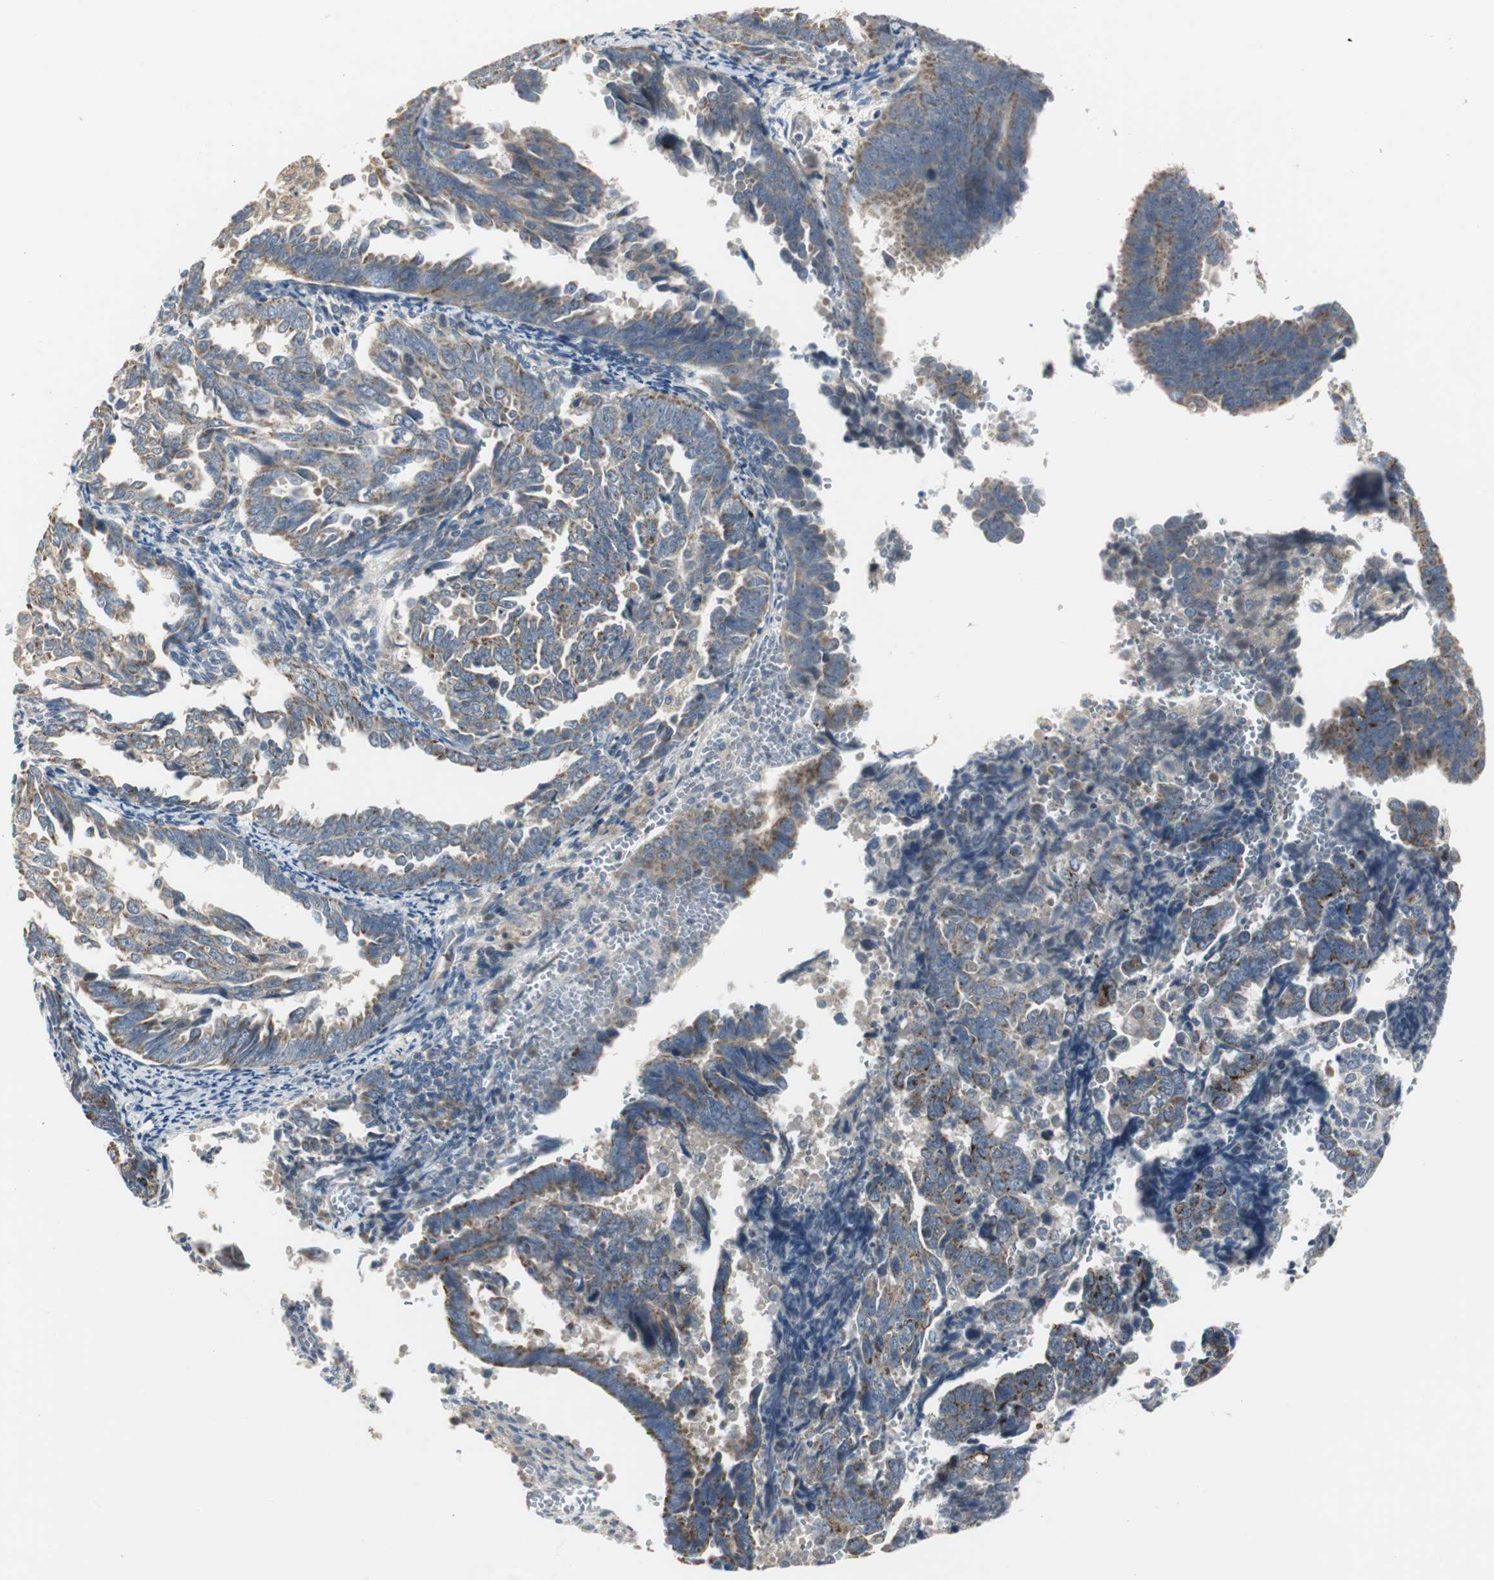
{"staining": {"intensity": "moderate", "quantity": ">75%", "location": "cytoplasmic/membranous"}, "tissue": "endometrial cancer", "cell_type": "Tumor cells", "image_type": "cancer", "snomed": [{"axis": "morphology", "description": "Adenocarcinoma, NOS"}, {"axis": "topography", "description": "Endometrium"}], "caption": "Adenocarcinoma (endometrial) stained for a protein (brown) demonstrates moderate cytoplasmic/membranous positive expression in about >75% of tumor cells.", "gene": "MYT1", "patient": {"sex": "female", "age": 75}}